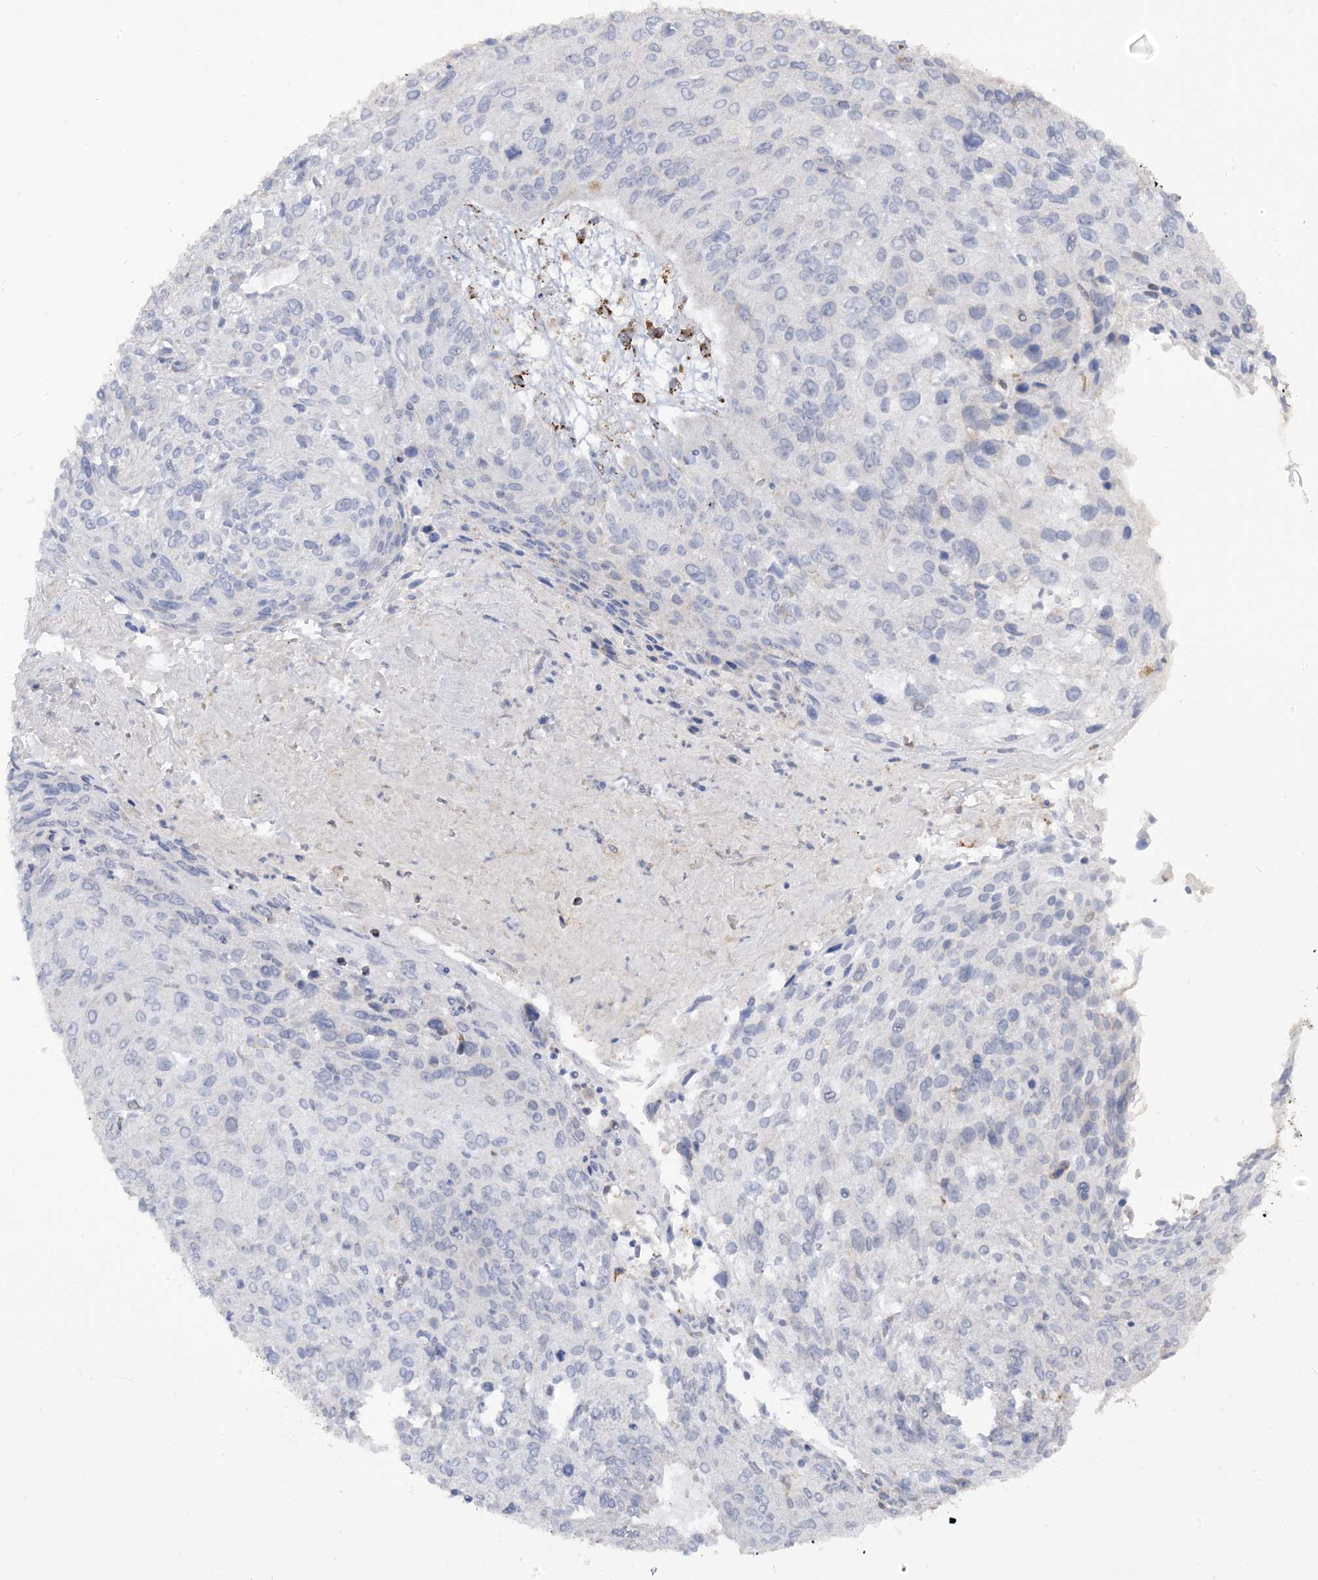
{"staining": {"intensity": "negative", "quantity": "none", "location": "none"}, "tissue": "cervical cancer", "cell_type": "Tumor cells", "image_type": "cancer", "snomed": [{"axis": "morphology", "description": "Squamous cell carcinoma, NOS"}, {"axis": "topography", "description": "Cervix"}], "caption": "Tumor cells show no significant protein positivity in cervical cancer. (Stains: DAB immunohistochemistry with hematoxylin counter stain, Microscopy: brightfield microscopy at high magnification).", "gene": "LOXL3", "patient": {"sex": "female", "age": 51}}